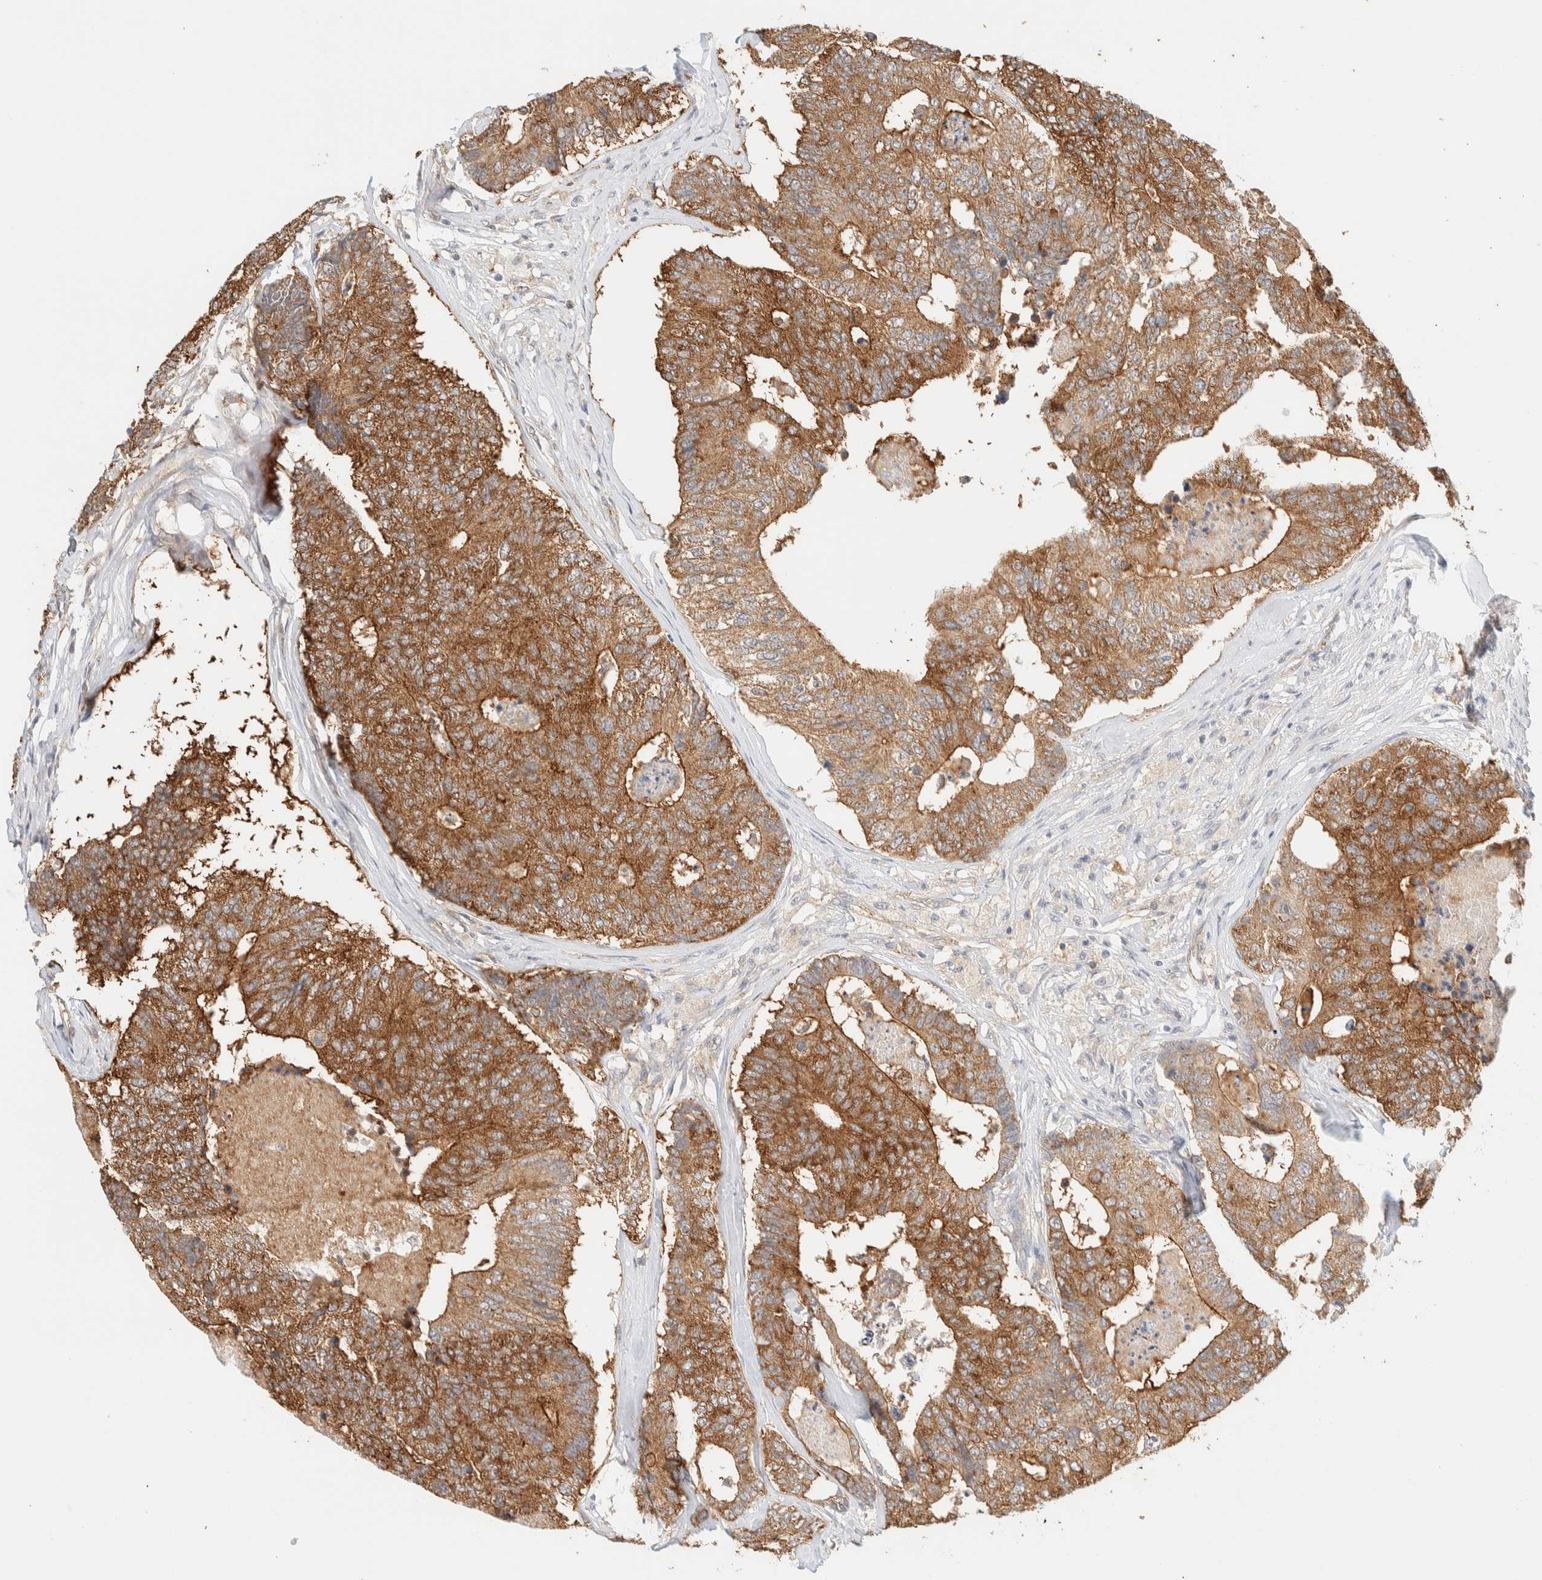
{"staining": {"intensity": "moderate", "quantity": ">75%", "location": "cytoplasmic/membranous"}, "tissue": "colorectal cancer", "cell_type": "Tumor cells", "image_type": "cancer", "snomed": [{"axis": "morphology", "description": "Adenocarcinoma, NOS"}, {"axis": "topography", "description": "Colon"}], "caption": "The image demonstrates immunohistochemical staining of colorectal cancer (adenocarcinoma). There is moderate cytoplasmic/membranous staining is appreciated in approximately >75% of tumor cells.", "gene": "TBC1D8B", "patient": {"sex": "female", "age": 67}}